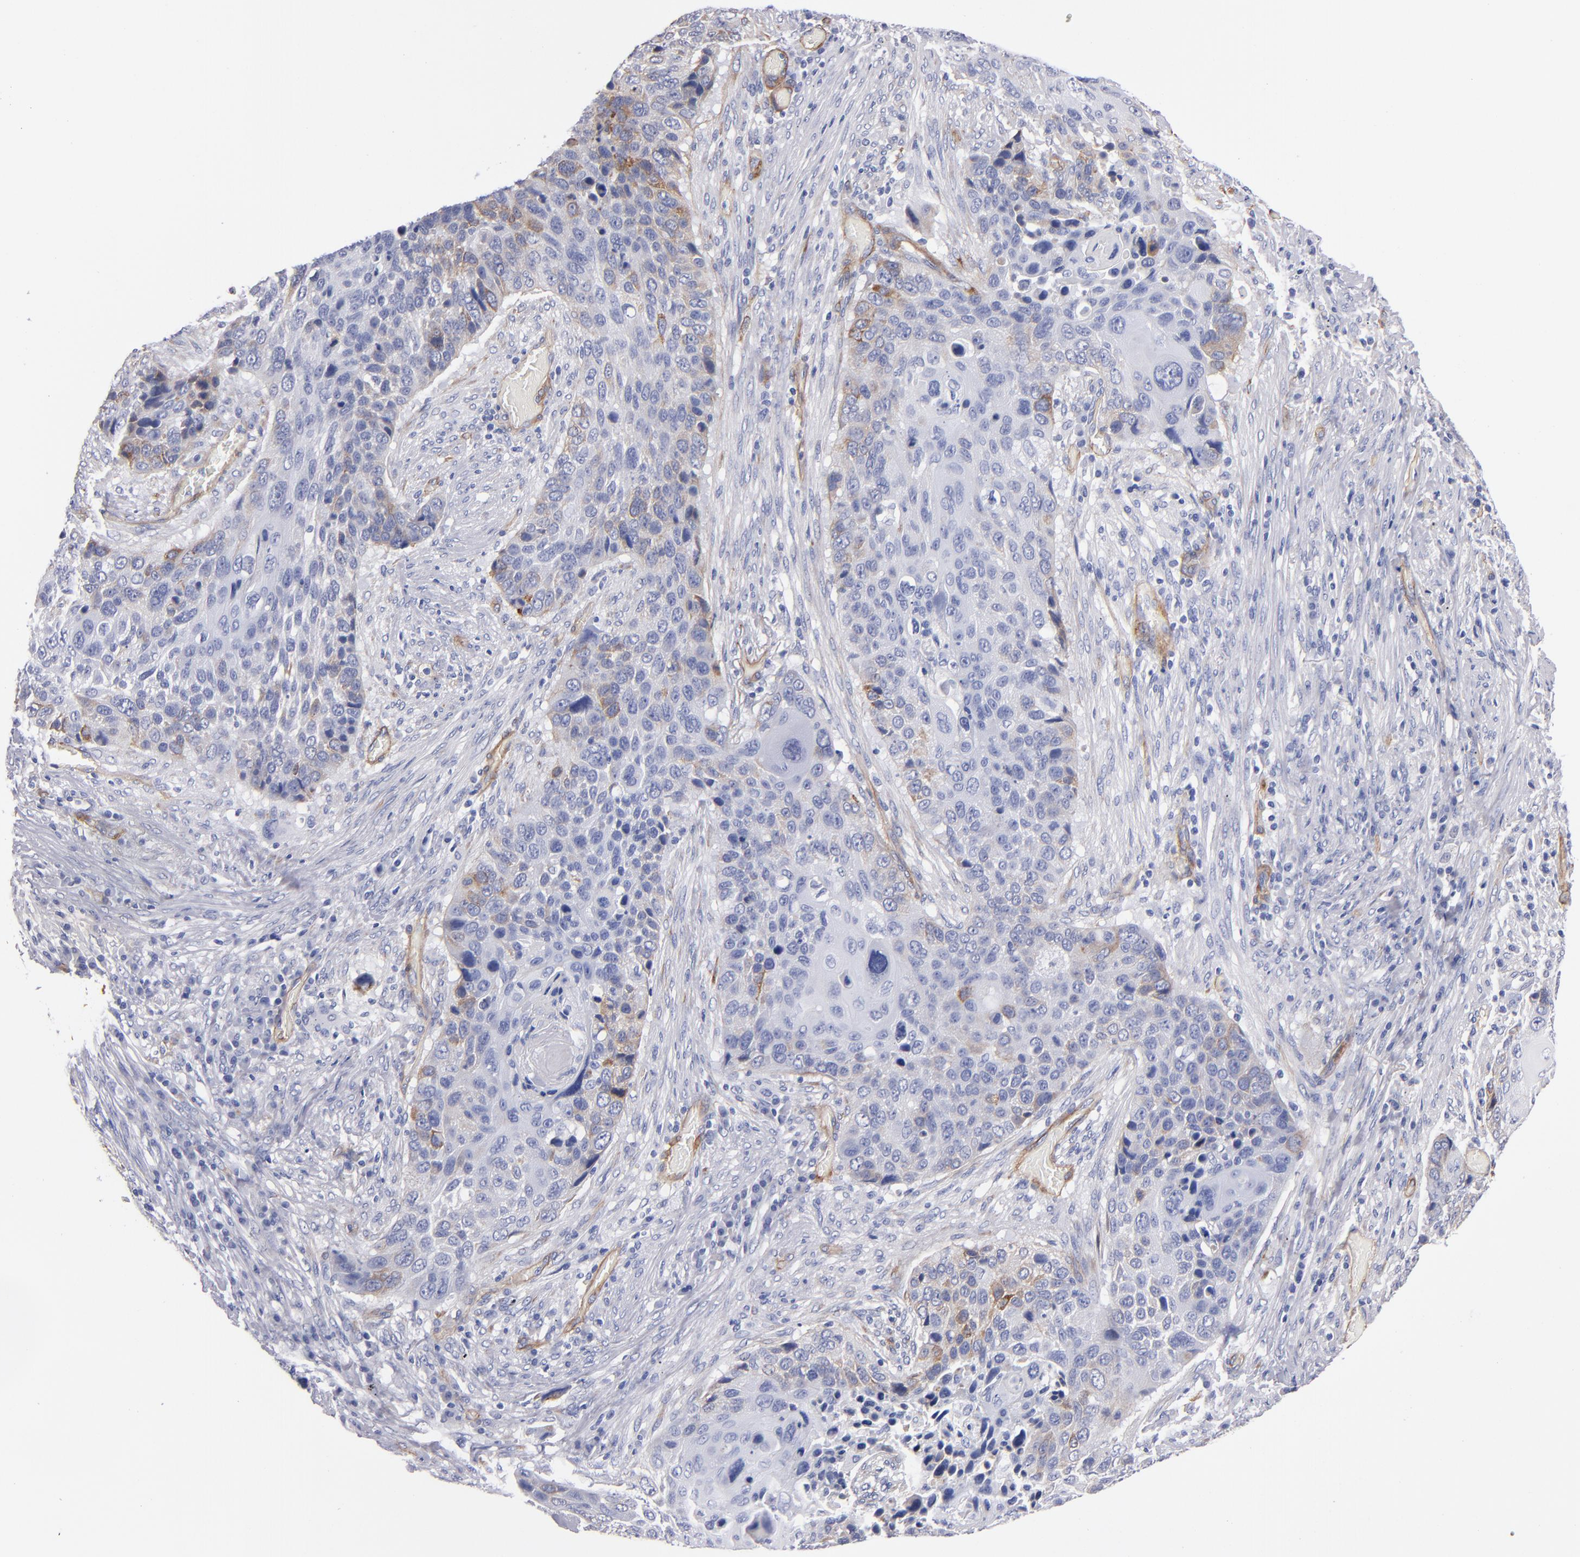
{"staining": {"intensity": "weak", "quantity": "<25%", "location": "cytoplasmic/membranous"}, "tissue": "lung cancer", "cell_type": "Tumor cells", "image_type": "cancer", "snomed": [{"axis": "morphology", "description": "Squamous cell carcinoma, NOS"}, {"axis": "topography", "description": "Lung"}], "caption": "Tumor cells show no significant protein staining in lung cancer.", "gene": "LAMC1", "patient": {"sex": "male", "age": 68}}